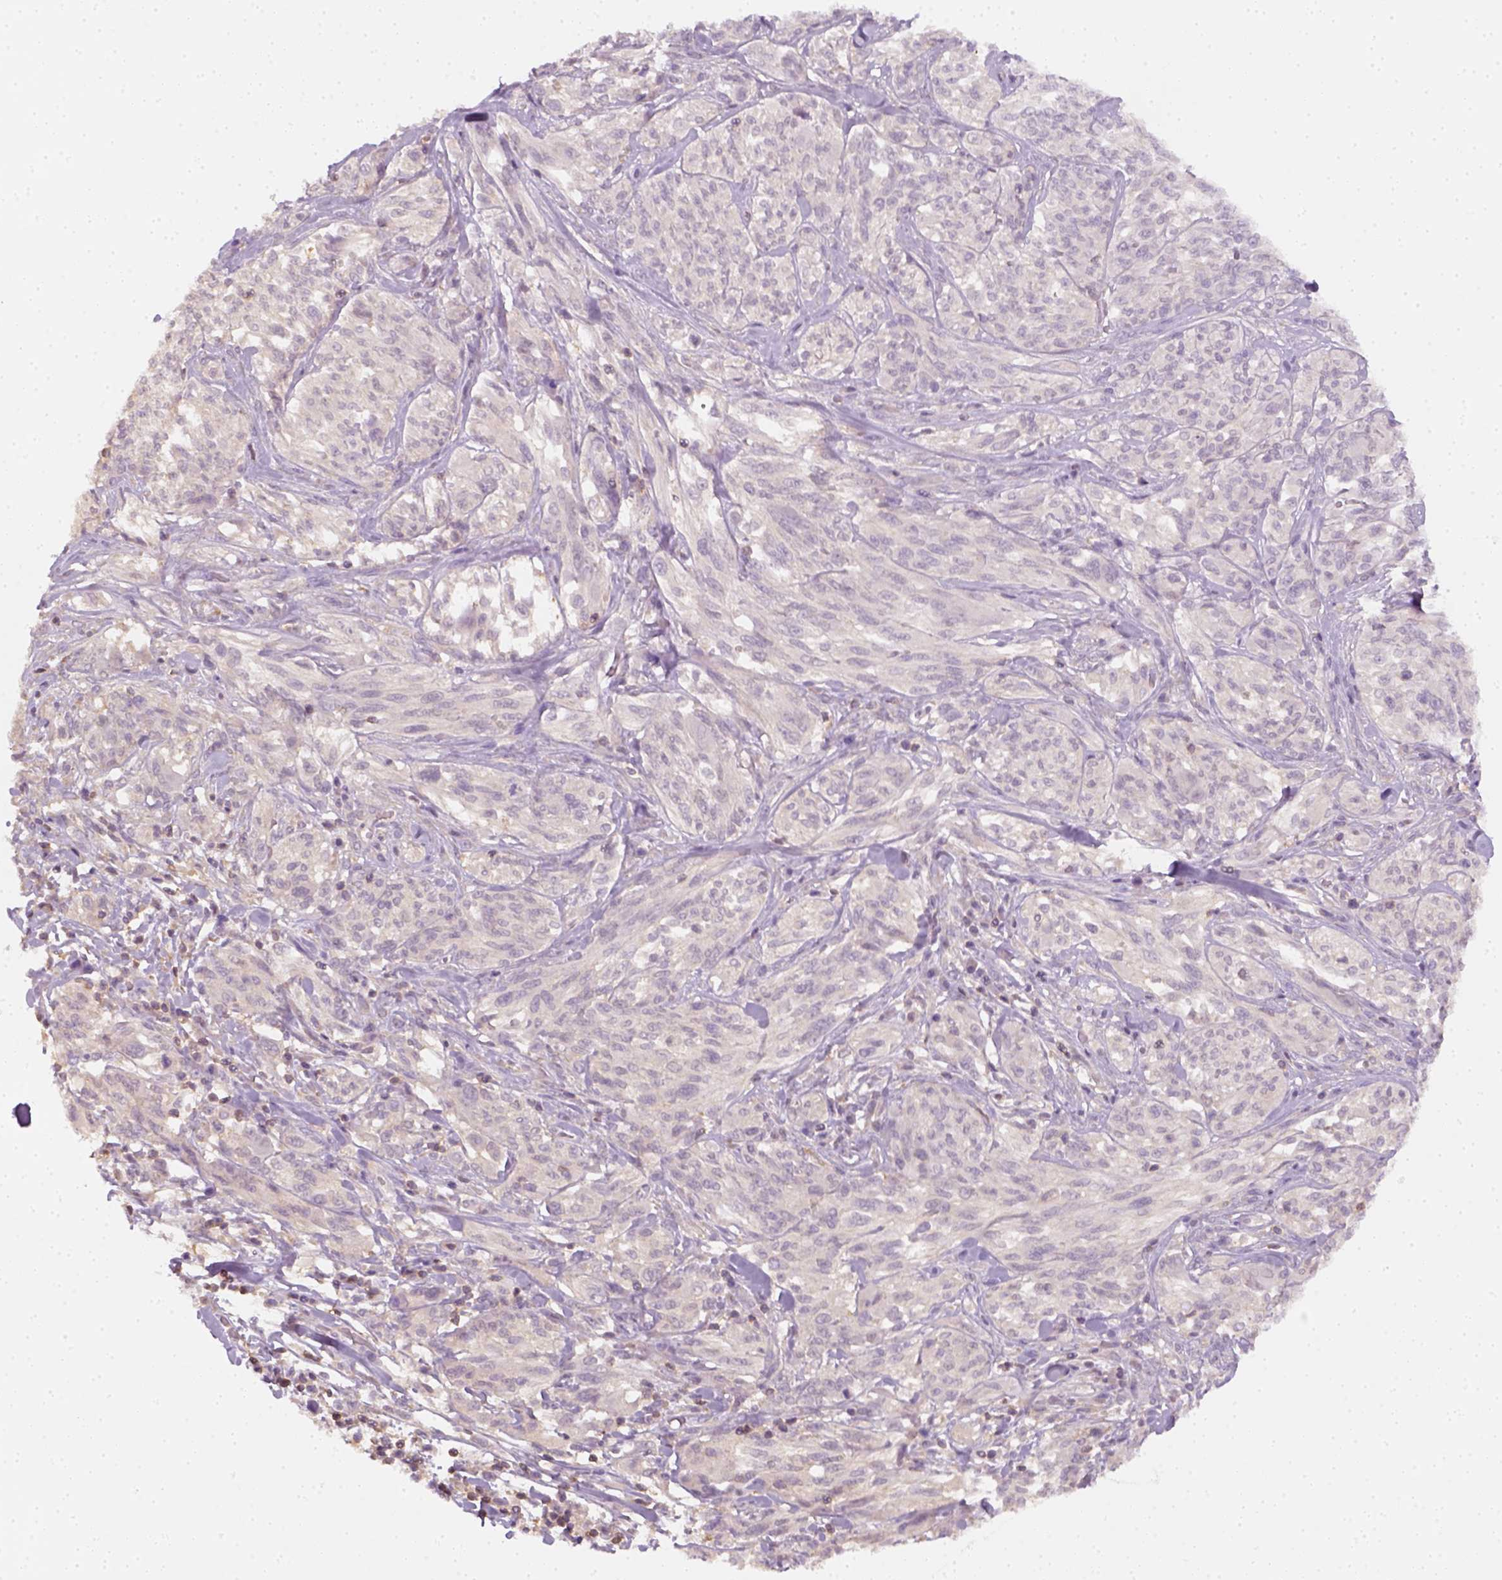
{"staining": {"intensity": "negative", "quantity": "none", "location": "none"}, "tissue": "melanoma", "cell_type": "Tumor cells", "image_type": "cancer", "snomed": [{"axis": "morphology", "description": "Malignant melanoma, NOS"}, {"axis": "topography", "description": "Skin"}], "caption": "An immunohistochemistry (IHC) photomicrograph of malignant melanoma is shown. There is no staining in tumor cells of malignant melanoma.", "gene": "EPHB1", "patient": {"sex": "female", "age": 91}}